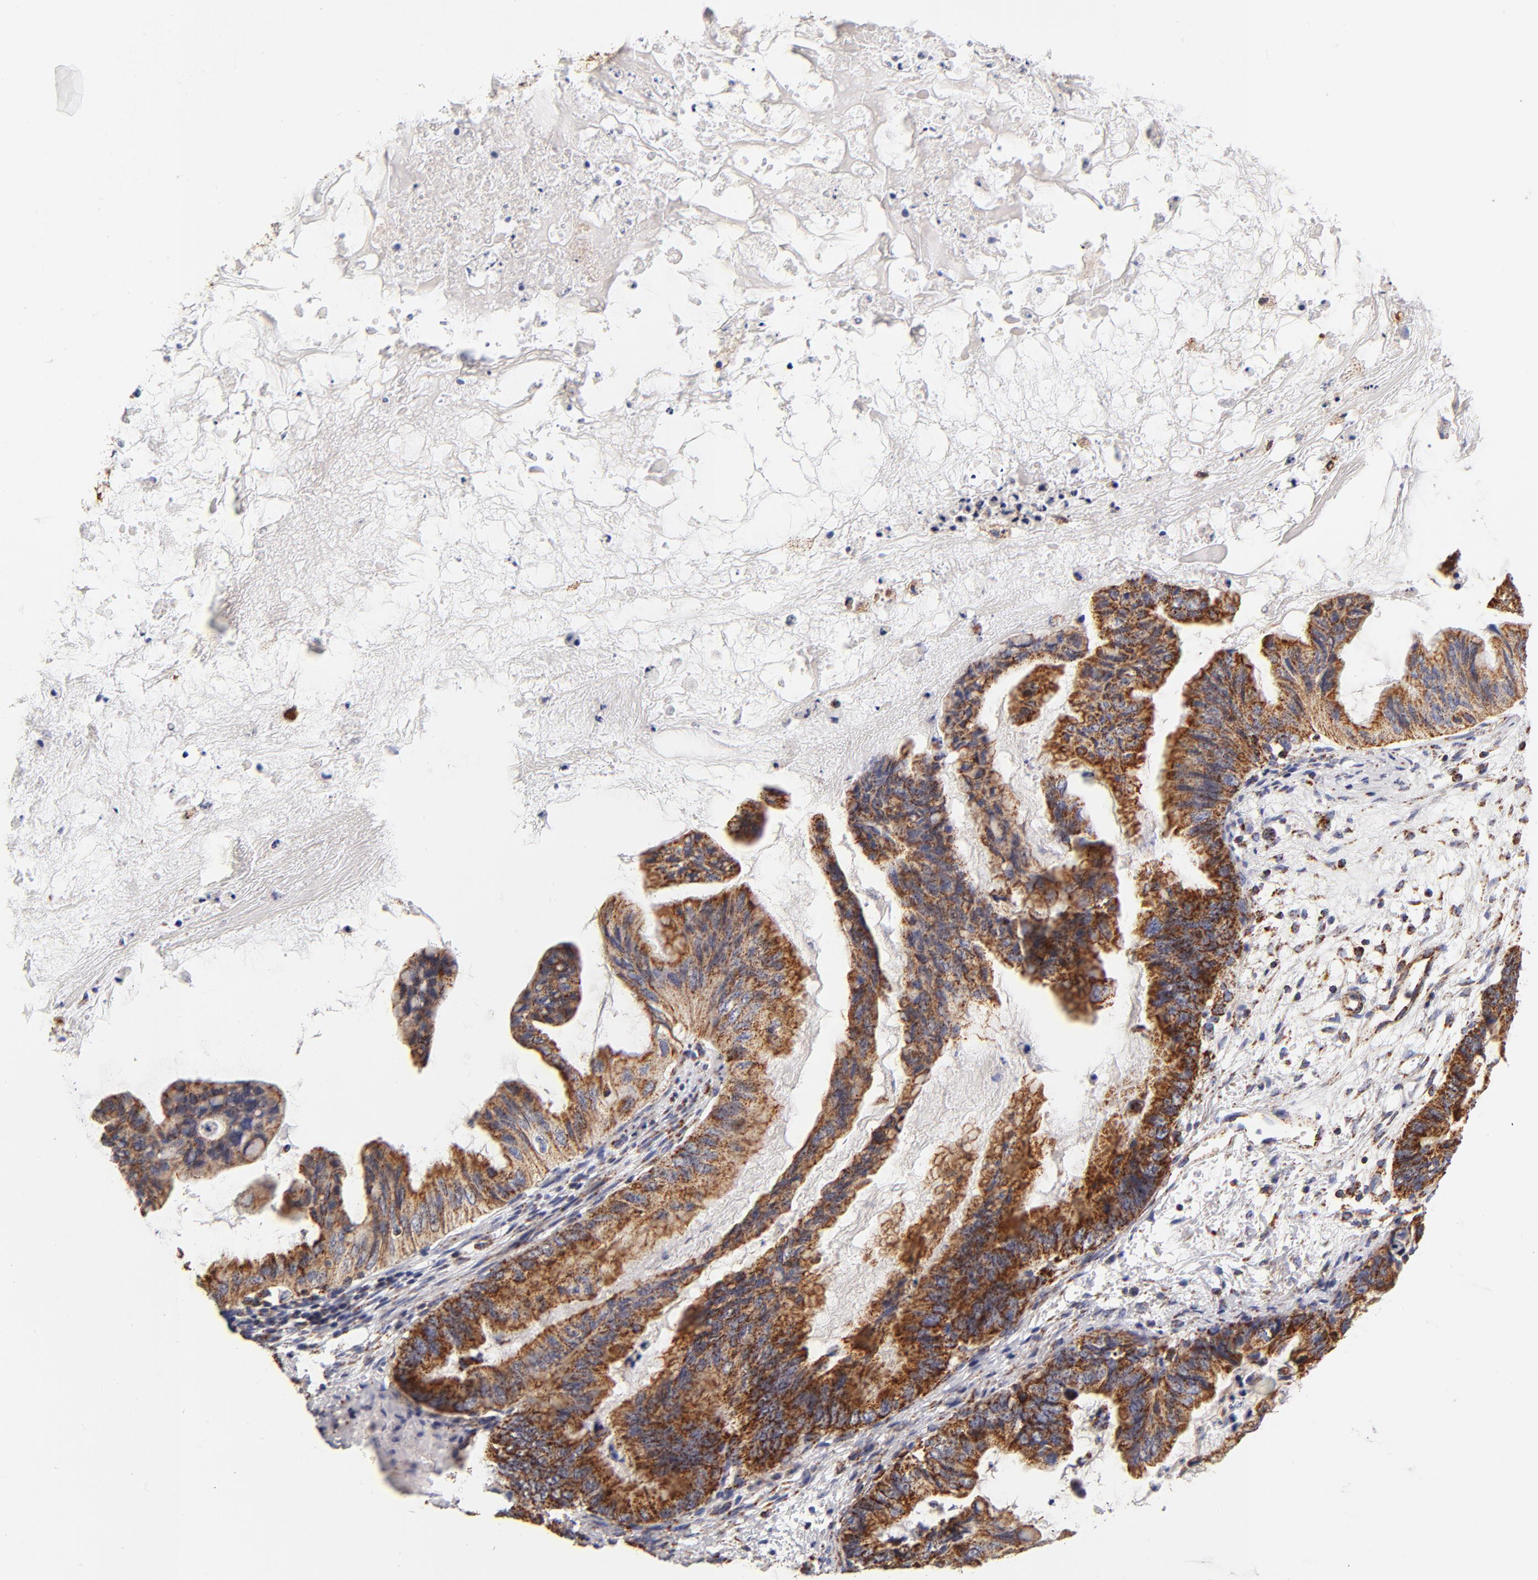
{"staining": {"intensity": "strong", "quantity": ">75%", "location": "cytoplasmic/membranous"}, "tissue": "ovarian cancer", "cell_type": "Tumor cells", "image_type": "cancer", "snomed": [{"axis": "morphology", "description": "Cystadenocarcinoma, mucinous, NOS"}, {"axis": "topography", "description": "Ovary"}], "caption": "Immunohistochemistry (IHC) of mucinous cystadenocarcinoma (ovarian) displays high levels of strong cytoplasmic/membranous staining in about >75% of tumor cells.", "gene": "ECHS1", "patient": {"sex": "female", "age": 36}}